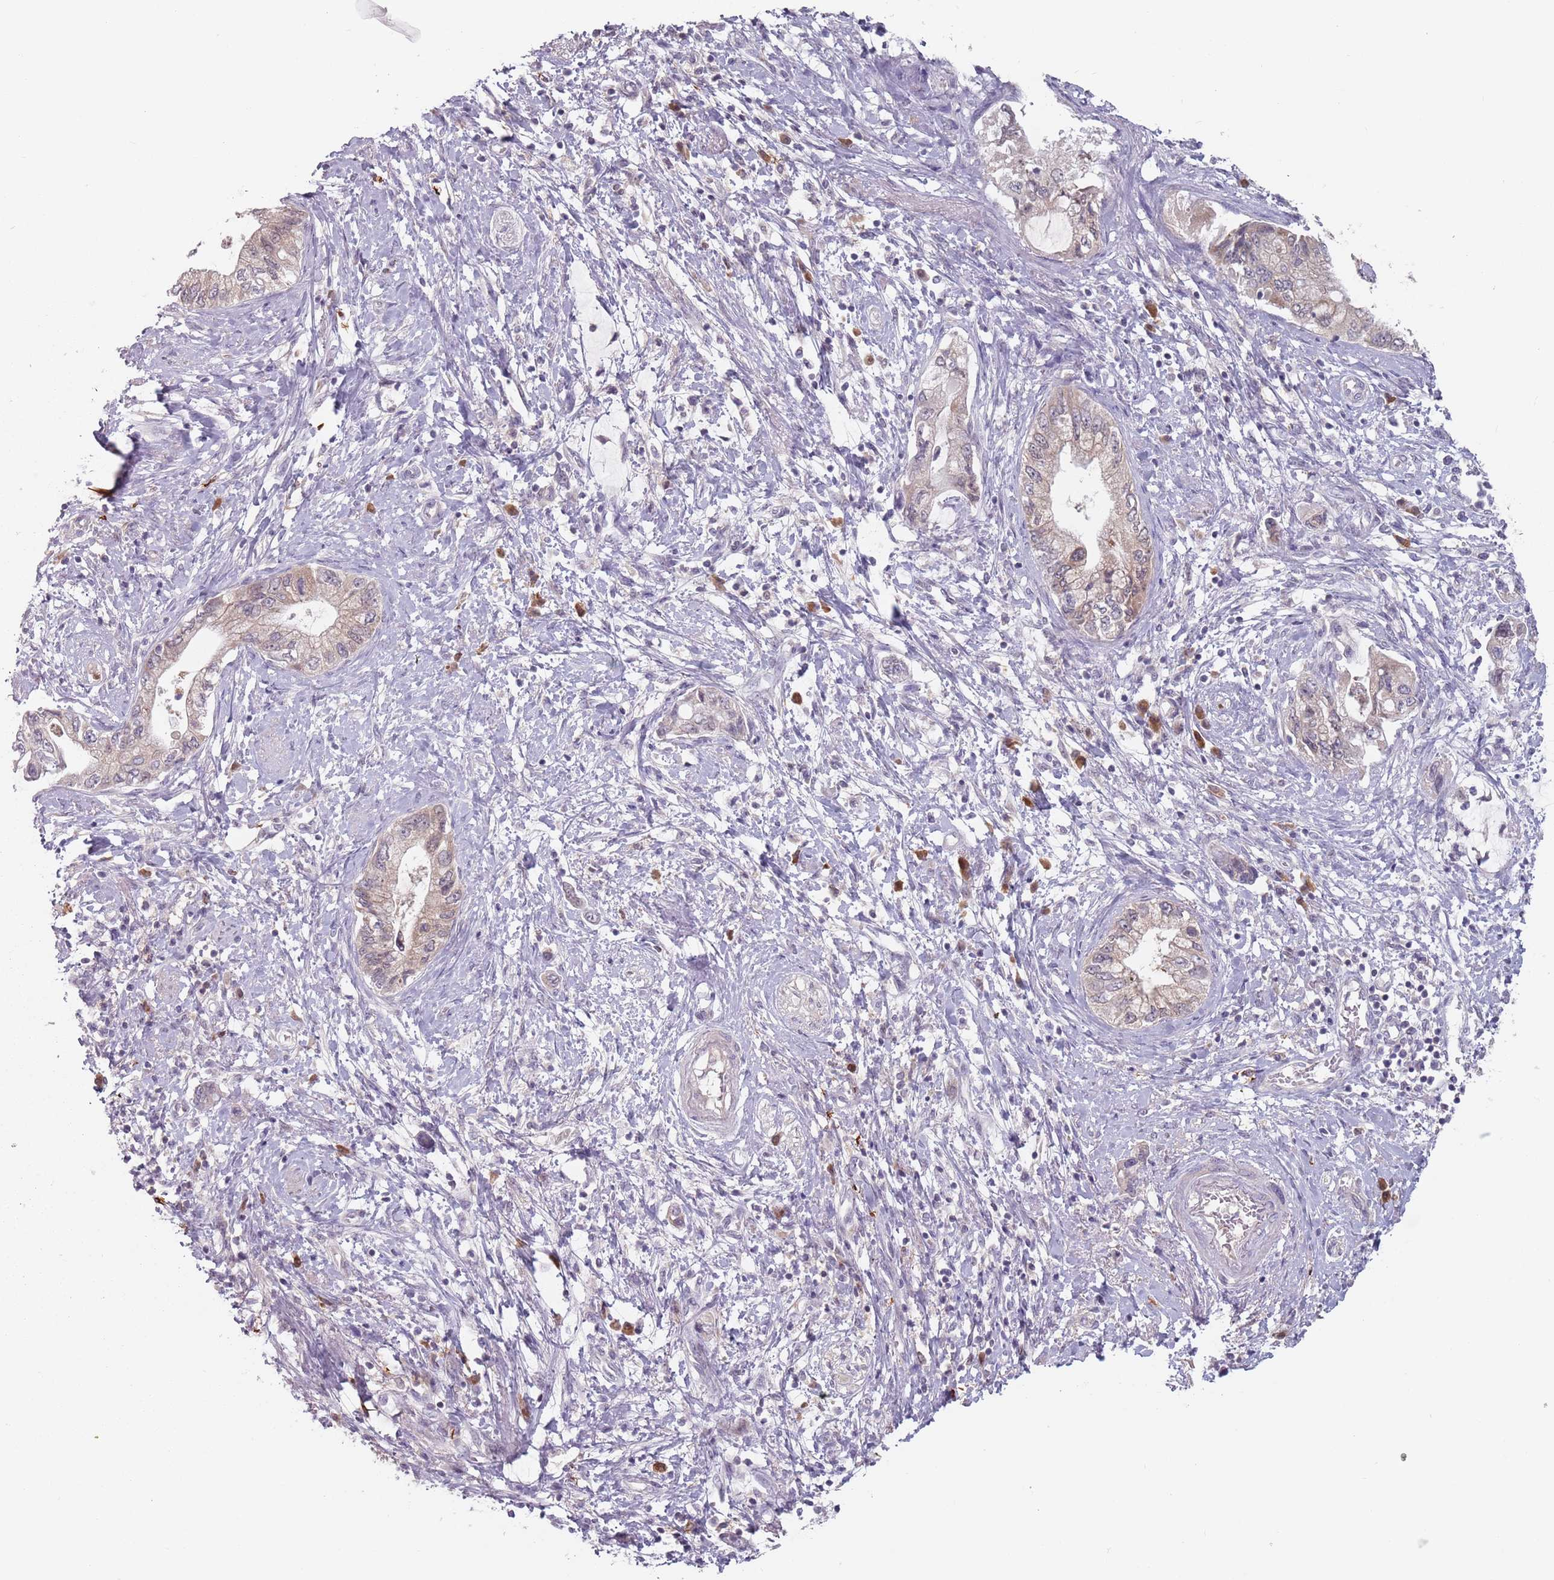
{"staining": {"intensity": "negative", "quantity": "none", "location": "none"}, "tissue": "pancreatic cancer", "cell_type": "Tumor cells", "image_type": "cancer", "snomed": [{"axis": "morphology", "description": "Adenocarcinoma, NOS"}, {"axis": "topography", "description": "Pancreas"}], "caption": "High magnification brightfield microscopy of pancreatic cancer stained with DAB (3,3'-diaminobenzidine) (brown) and counterstained with hematoxylin (blue): tumor cells show no significant positivity.", "gene": "NAXE", "patient": {"sex": "female", "age": 73}}